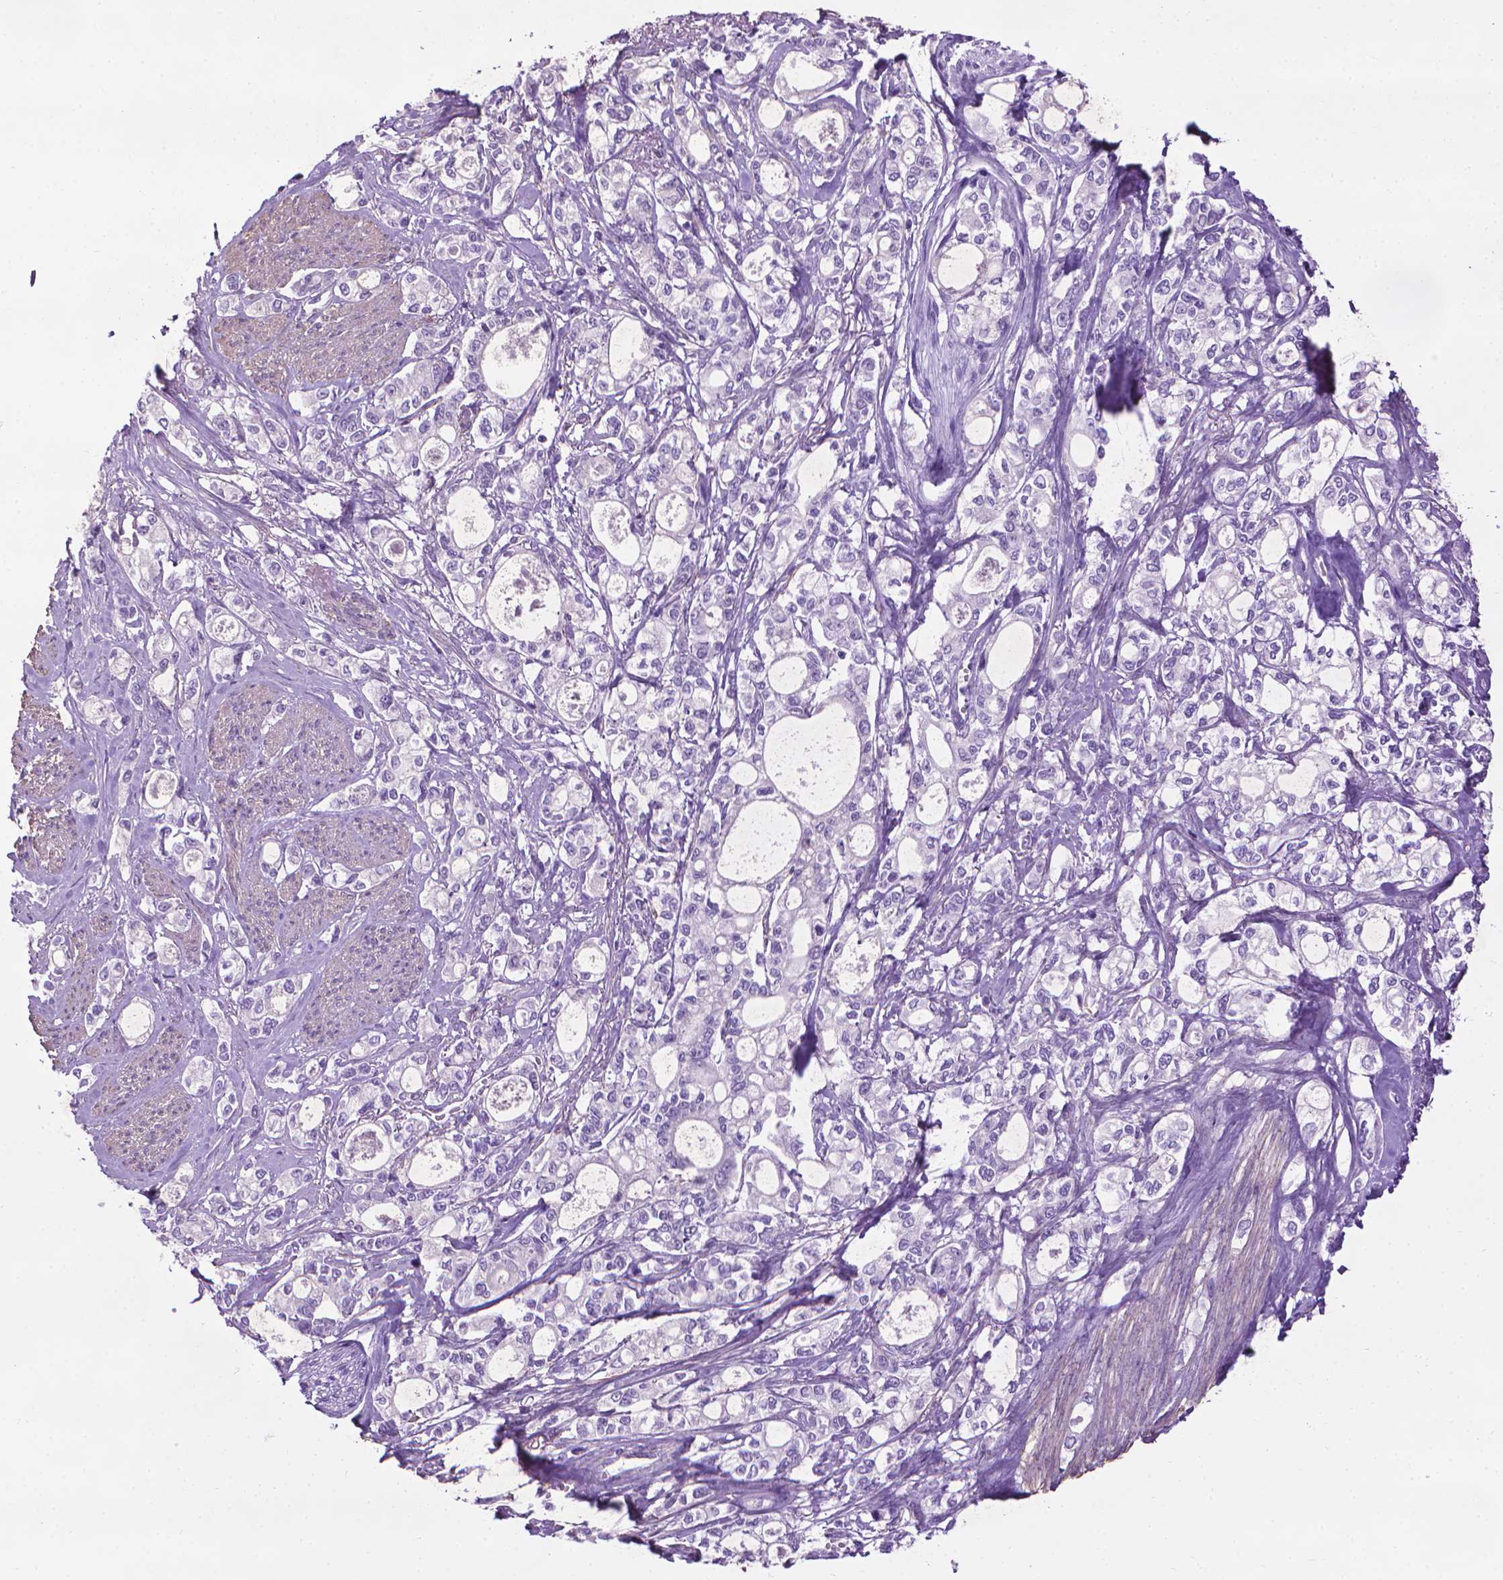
{"staining": {"intensity": "negative", "quantity": "none", "location": "none"}, "tissue": "stomach cancer", "cell_type": "Tumor cells", "image_type": "cancer", "snomed": [{"axis": "morphology", "description": "Adenocarcinoma, NOS"}, {"axis": "topography", "description": "Stomach"}], "caption": "Tumor cells show no significant staining in adenocarcinoma (stomach).", "gene": "AQP10", "patient": {"sex": "male", "age": 63}}